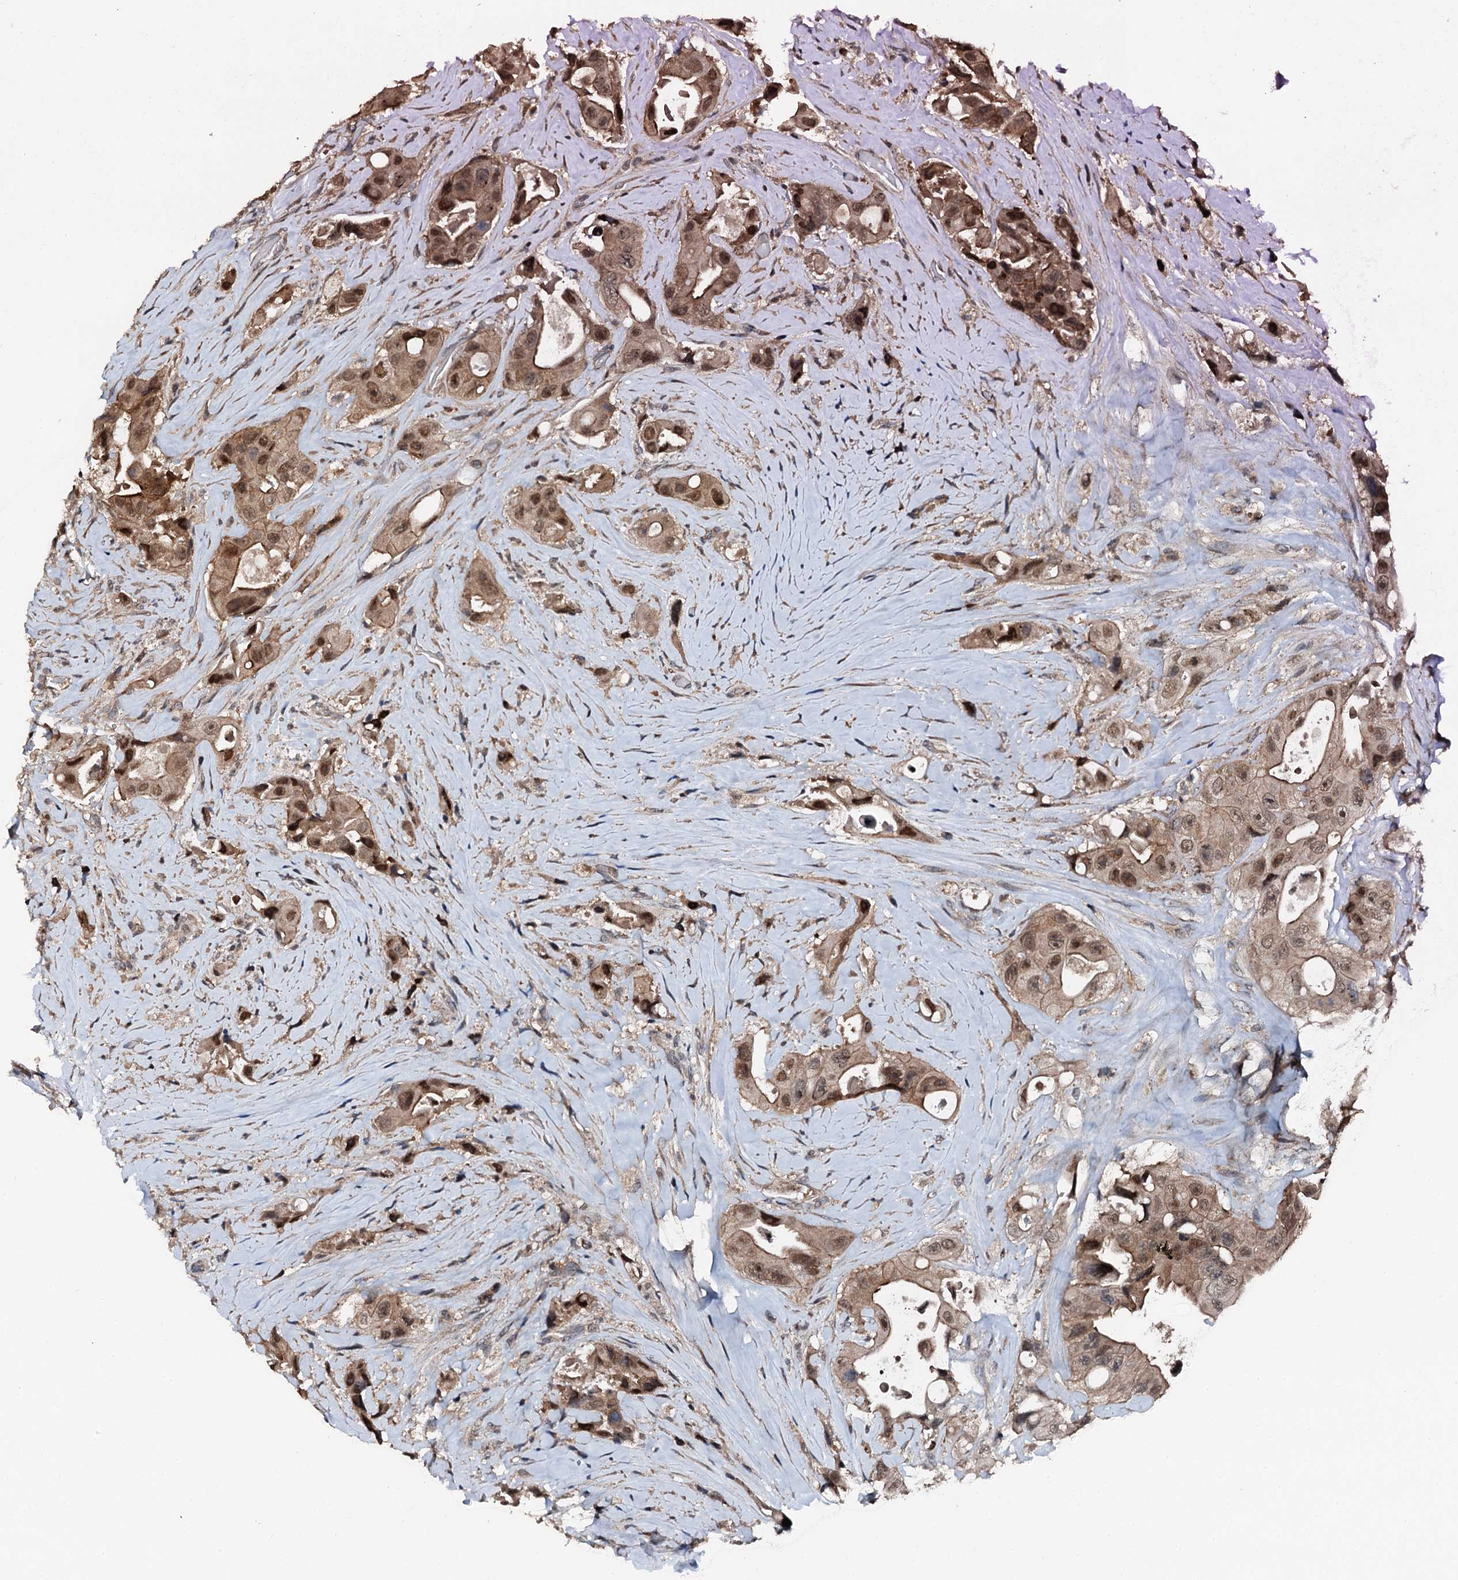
{"staining": {"intensity": "moderate", "quantity": ">75%", "location": "cytoplasmic/membranous,nuclear"}, "tissue": "colorectal cancer", "cell_type": "Tumor cells", "image_type": "cancer", "snomed": [{"axis": "morphology", "description": "Adenocarcinoma, NOS"}, {"axis": "topography", "description": "Colon"}], "caption": "The photomicrograph demonstrates staining of colorectal cancer (adenocarcinoma), revealing moderate cytoplasmic/membranous and nuclear protein staining (brown color) within tumor cells. (brown staining indicates protein expression, while blue staining denotes nuclei).", "gene": "FLYWCH1", "patient": {"sex": "female", "age": 46}}